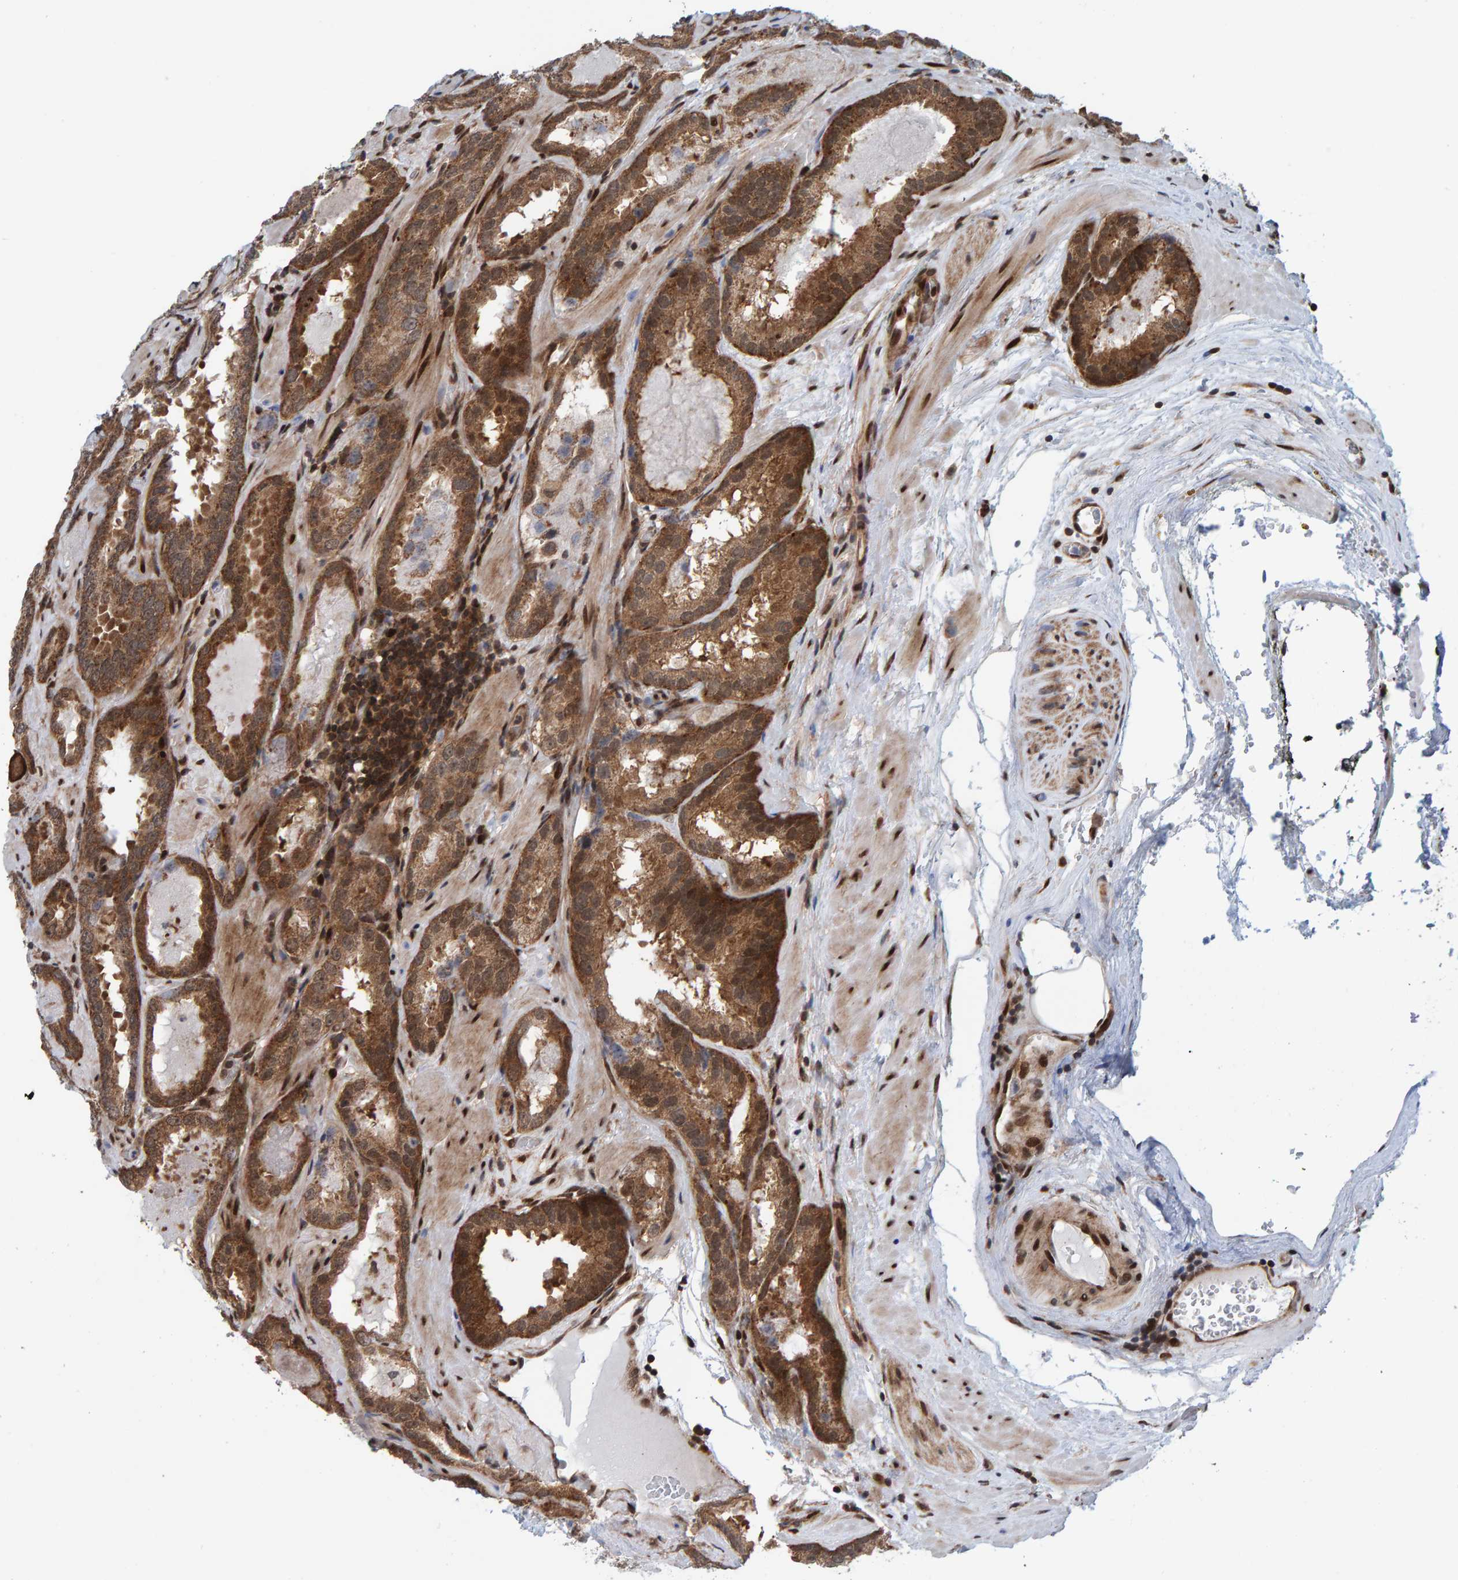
{"staining": {"intensity": "moderate", "quantity": ">75%", "location": "cytoplasmic/membranous"}, "tissue": "prostate cancer", "cell_type": "Tumor cells", "image_type": "cancer", "snomed": [{"axis": "morphology", "description": "Adenocarcinoma, Low grade"}, {"axis": "topography", "description": "Prostate"}], "caption": "Immunohistochemical staining of low-grade adenocarcinoma (prostate) demonstrates medium levels of moderate cytoplasmic/membranous positivity in about >75% of tumor cells.", "gene": "ZNF366", "patient": {"sex": "male", "age": 51}}